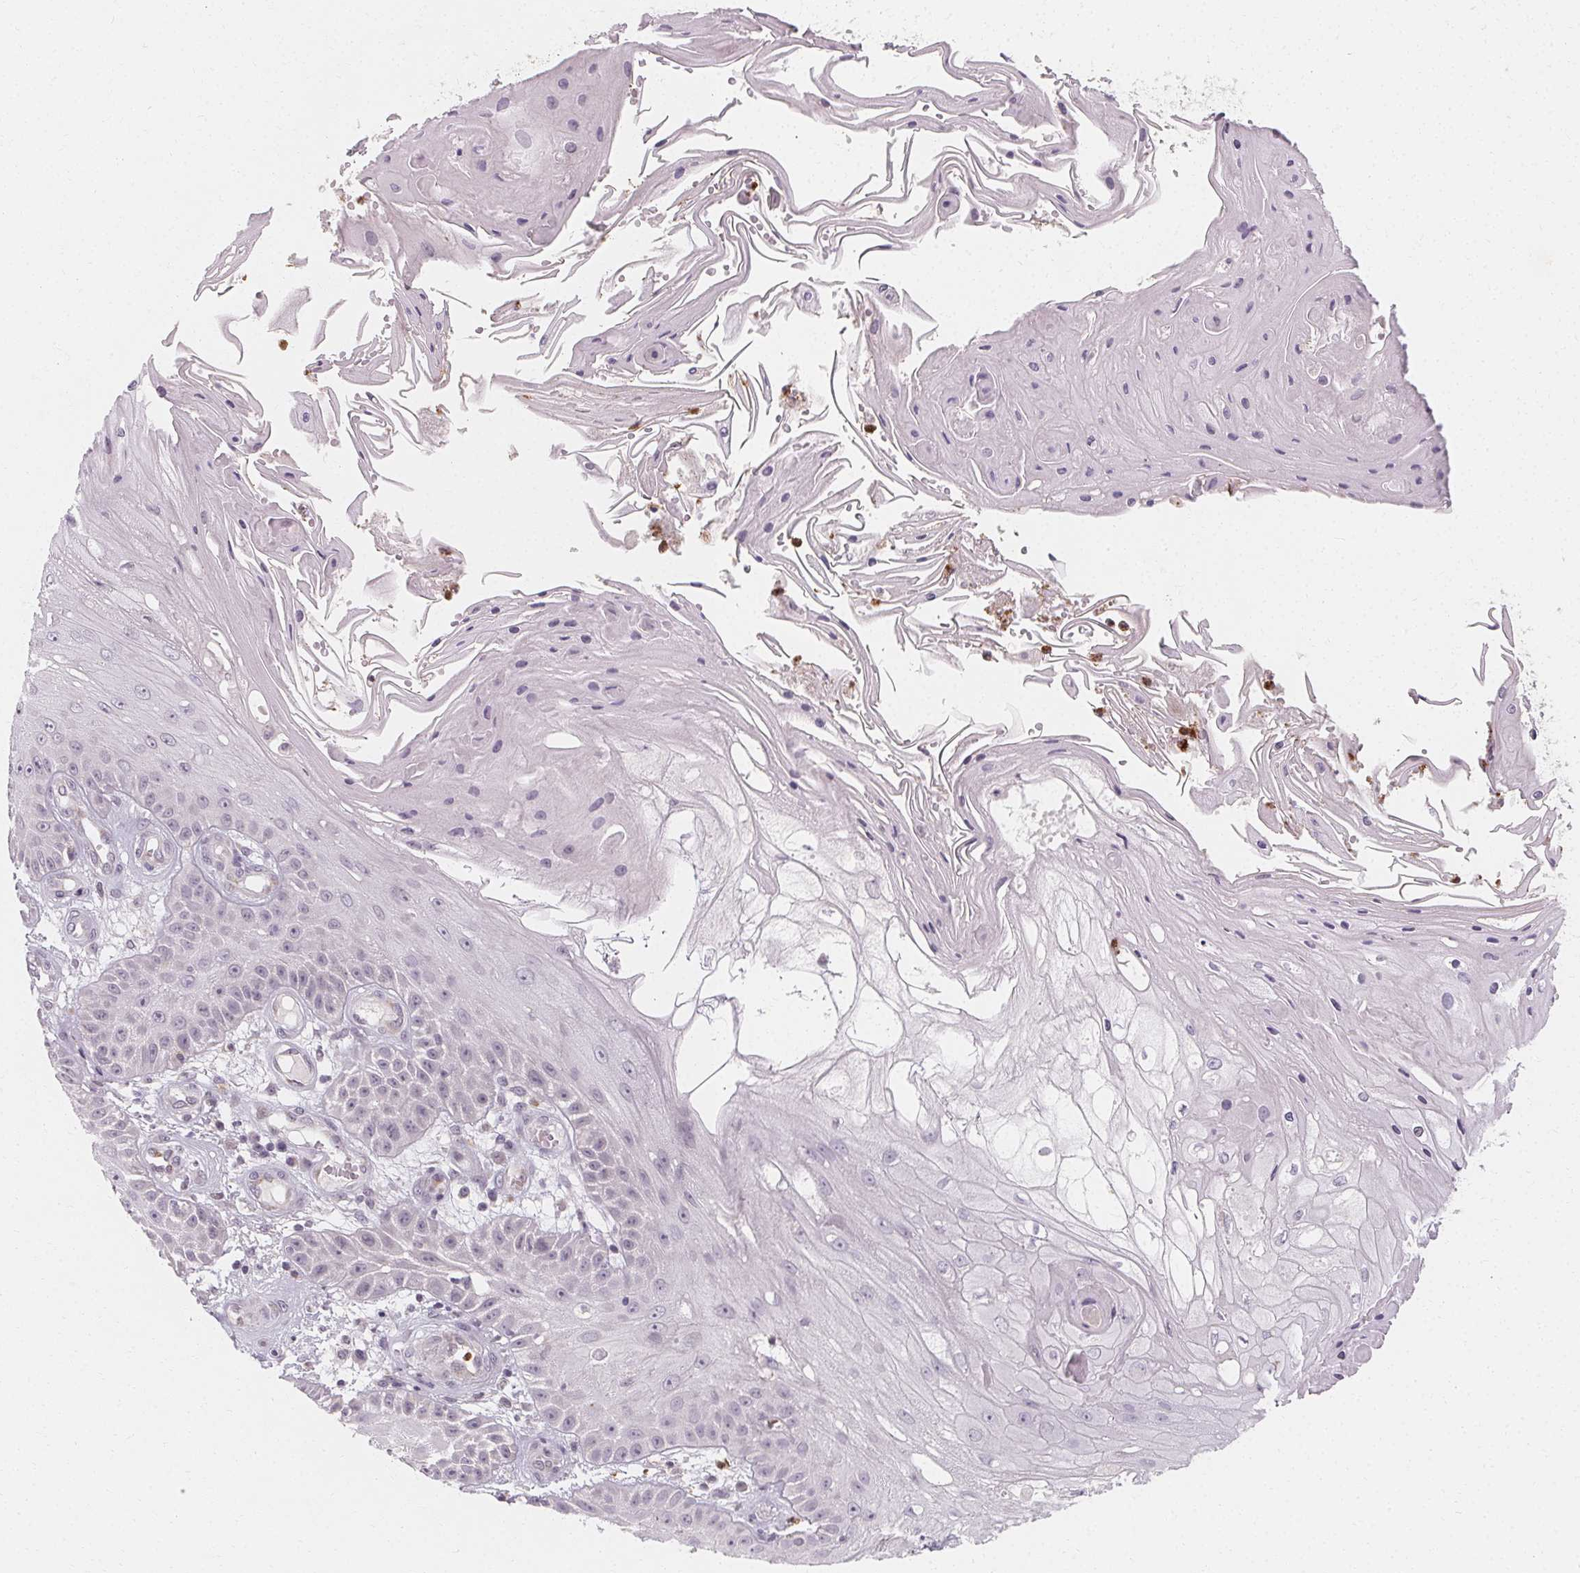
{"staining": {"intensity": "negative", "quantity": "none", "location": "none"}, "tissue": "skin cancer", "cell_type": "Tumor cells", "image_type": "cancer", "snomed": [{"axis": "morphology", "description": "Squamous cell carcinoma, NOS"}, {"axis": "topography", "description": "Skin"}], "caption": "A micrograph of squamous cell carcinoma (skin) stained for a protein displays no brown staining in tumor cells.", "gene": "CLCNKB", "patient": {"sex": "male", "age": 70}}